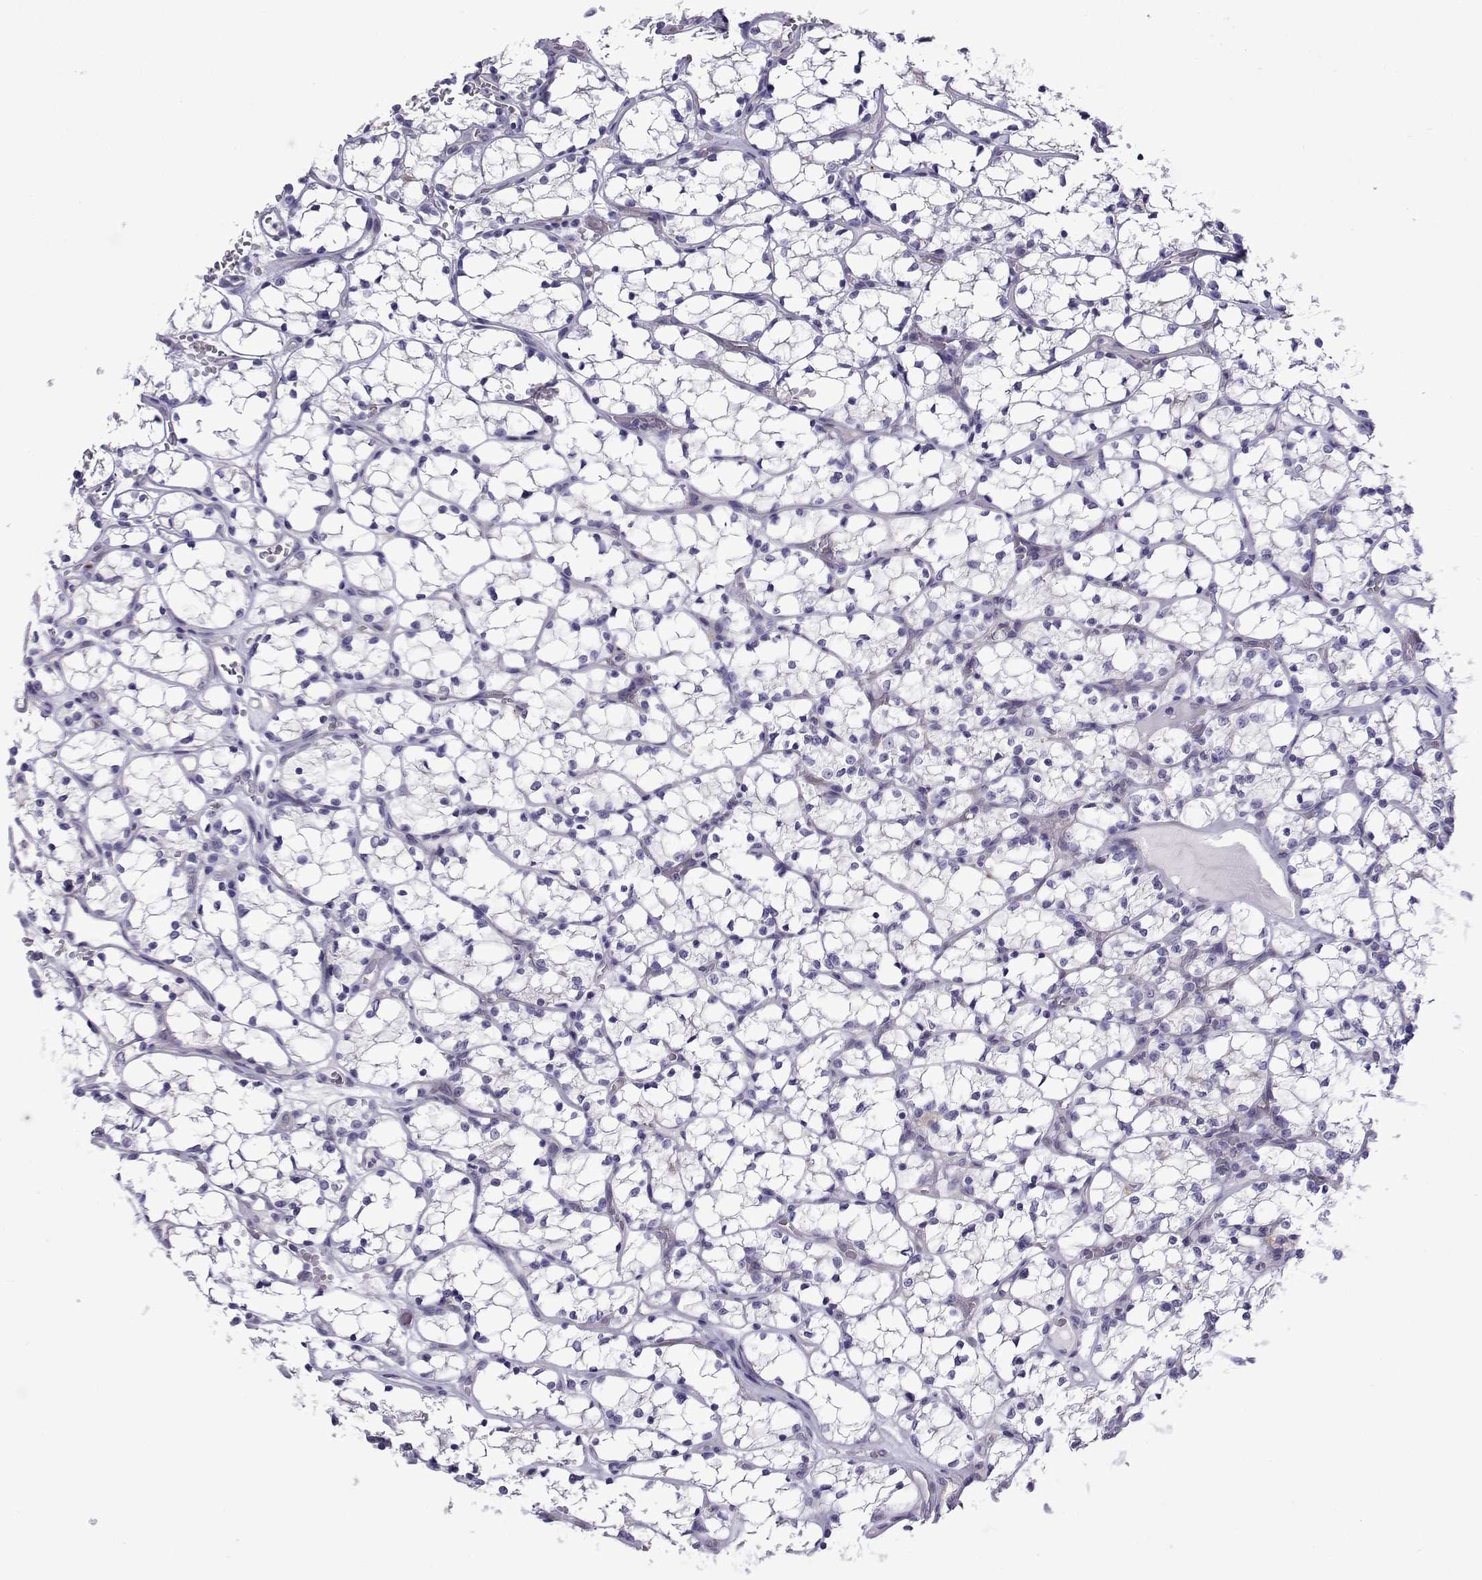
{"staining": {"intensity": "negative", "quantity": "none", "location": "none"}, "tissue": "renal cancer", "cell_type": "Tumor cells", "image_type": "cancer", "snomed": [{"axis": "morphology", "description": "Adenocarcinoma, NOS"}, {"axis": "topography", "description": "Kidney"}], "caption": "DAB immunohistochemical staining of adenocarcinoma (renal) demonstrates no significant positivity in tumor cells.", "gene": "CFAP70", "patient": {"sex": "female", "age": 69}}